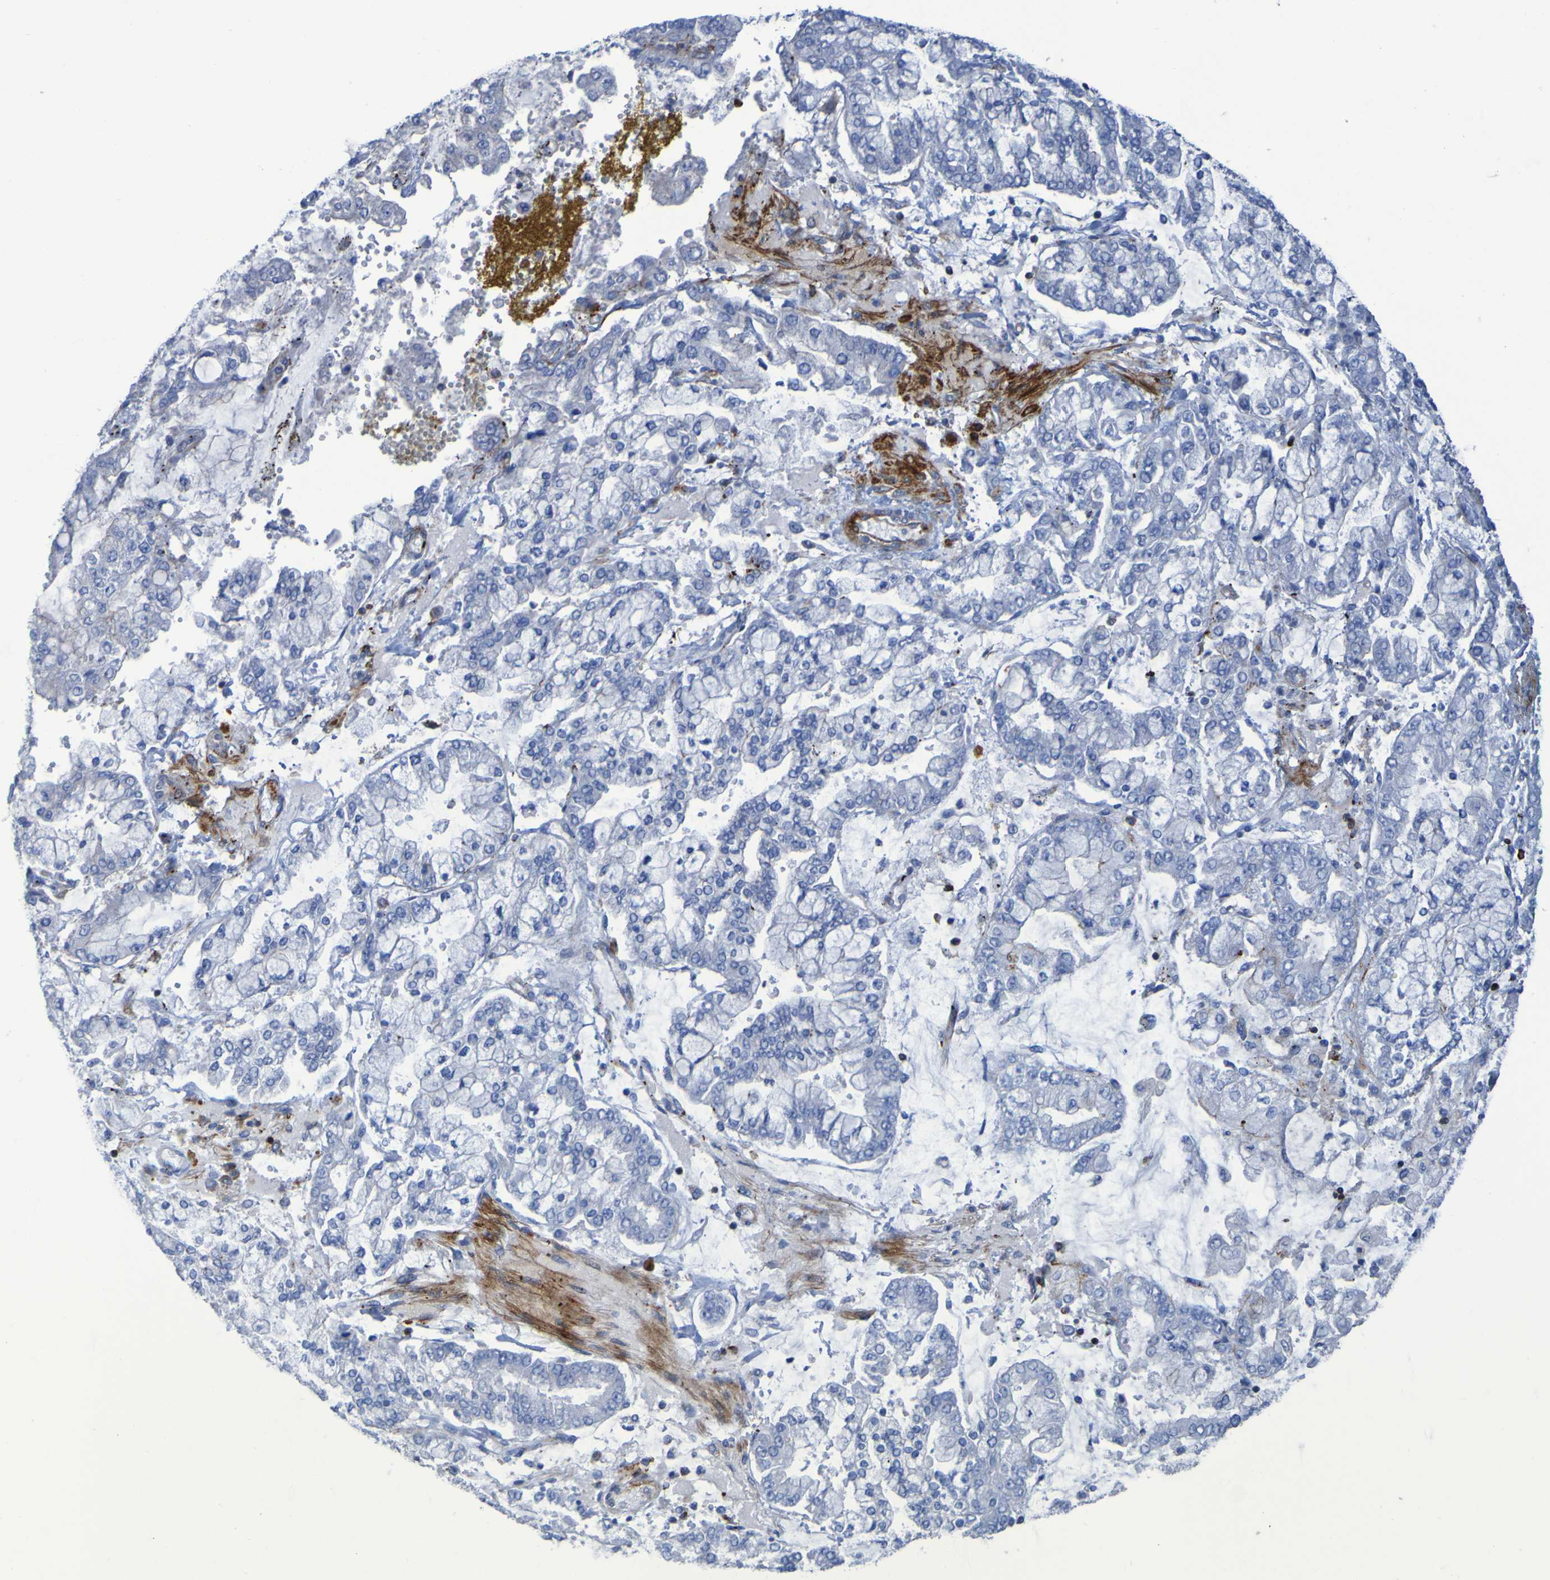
{"staining": {"intensity": "negative", "quantity": "none", "location": "none"}, "tissue": "stomach cancer", "cell_type": "Tumor cells", "image_type": "cancer", "snomed": [{"axis": "morphology", "description": "Adenocarcinoma, NOS"}, {"axis": "topography", "description": "Stomach"}], "caption": "Tumor cells are negative for protein expression in human stomach adenocarcinoma. Nuclei are stained in blue.", "gene": "RNF182", "patient": {"sex": "male", "age": 76}}